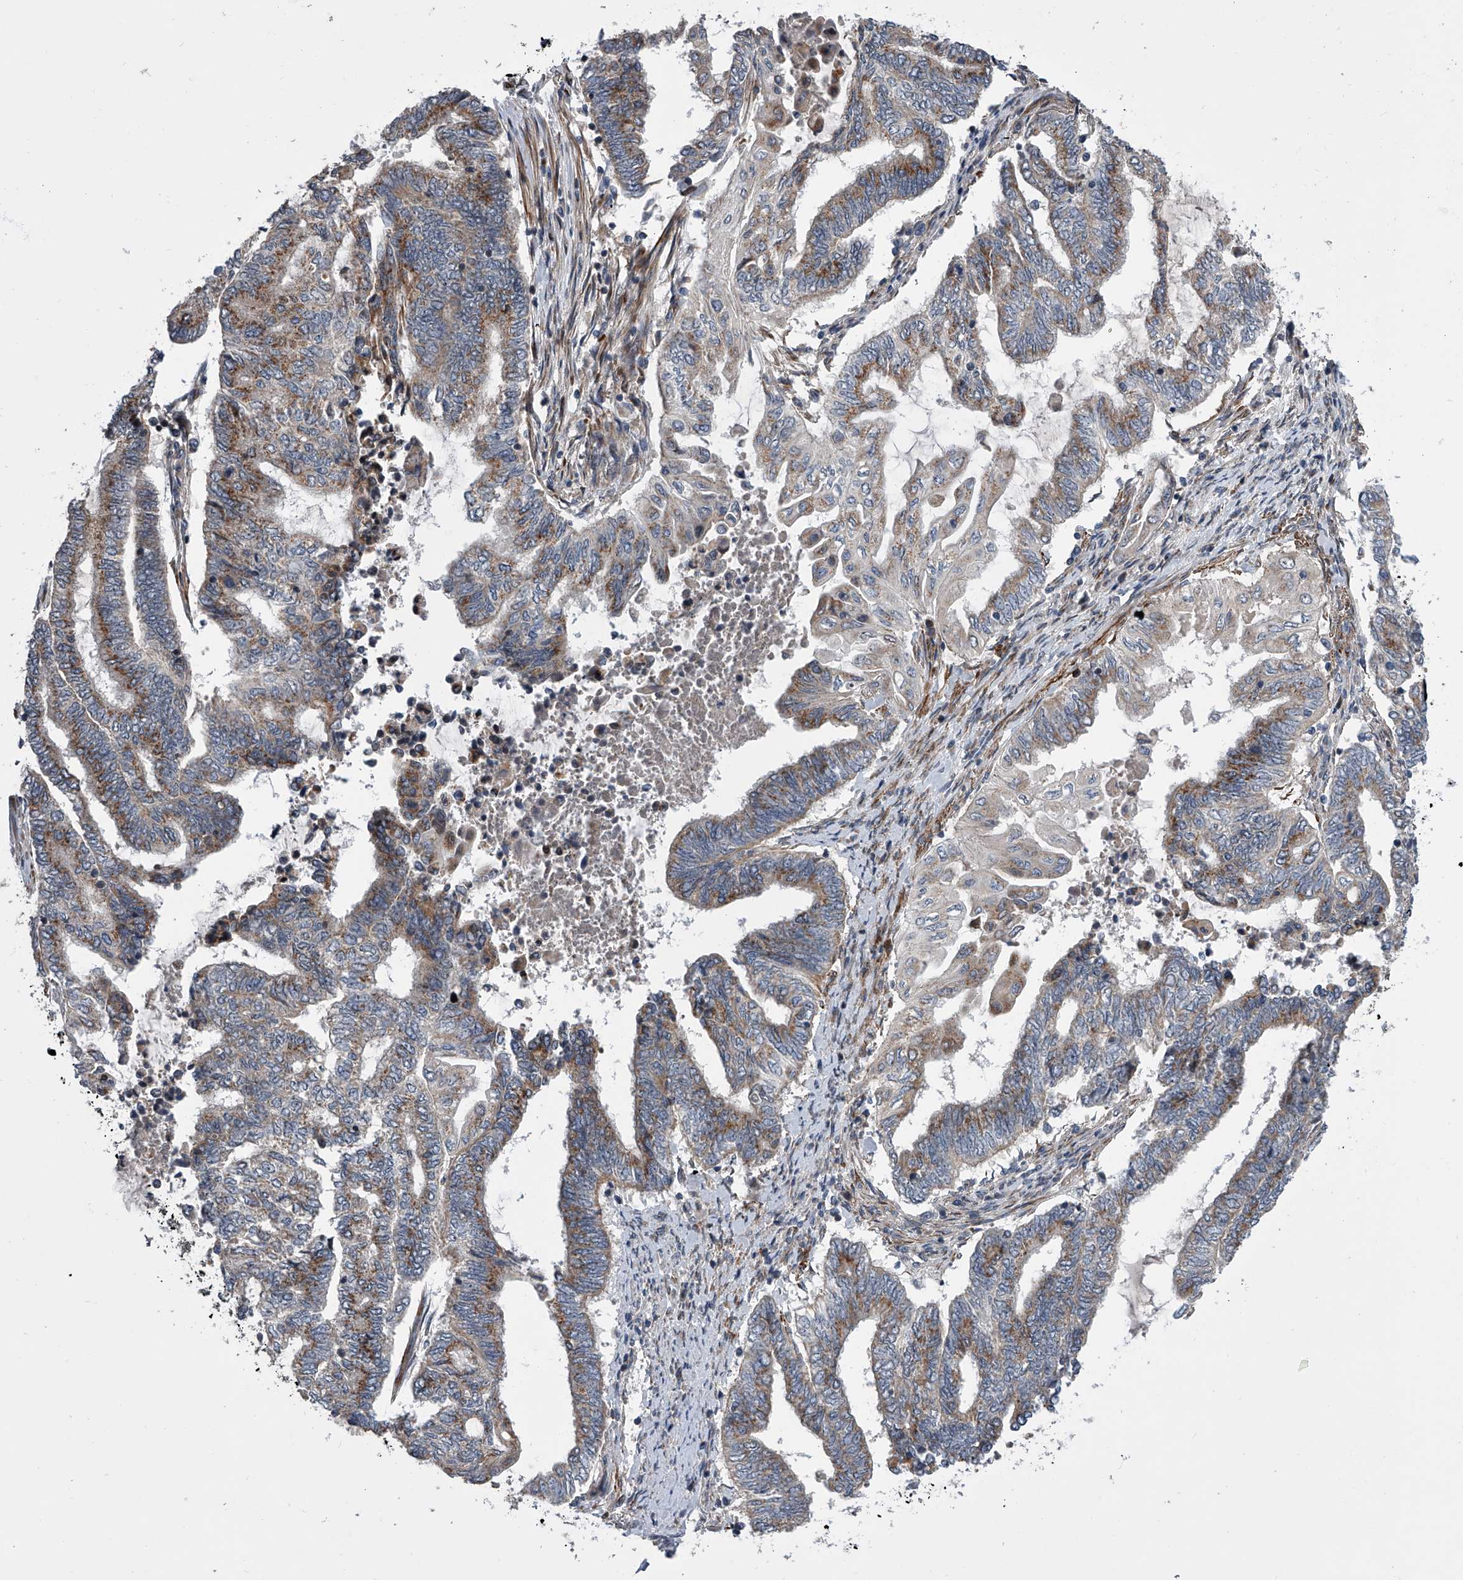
{"staining": {"intensity": "moderate", "quantity": "25%-75%", "location": "cytoplasmic/membranous"}, "tissue": "endometrial cancer", "cell_type": "Tumor cells", "image_type": "cancer", "snomed": [{"axis": "morphology", "description": "Adenocarcinoma, NOS"}, {"axis": "topography", "description": "Uterus"}, {"axis": "topography", "description": "Endometrium"}], "caption": "Approximately 25%-75% of tumor cells in endometrial adenocarcinoma demonstrate moderate cytoplasmic/membranous protein positivity as visualized by brown immunohistochemical staining.", "gene": "DLGAP2", "patient": {"sex": "female", "age": 70}}